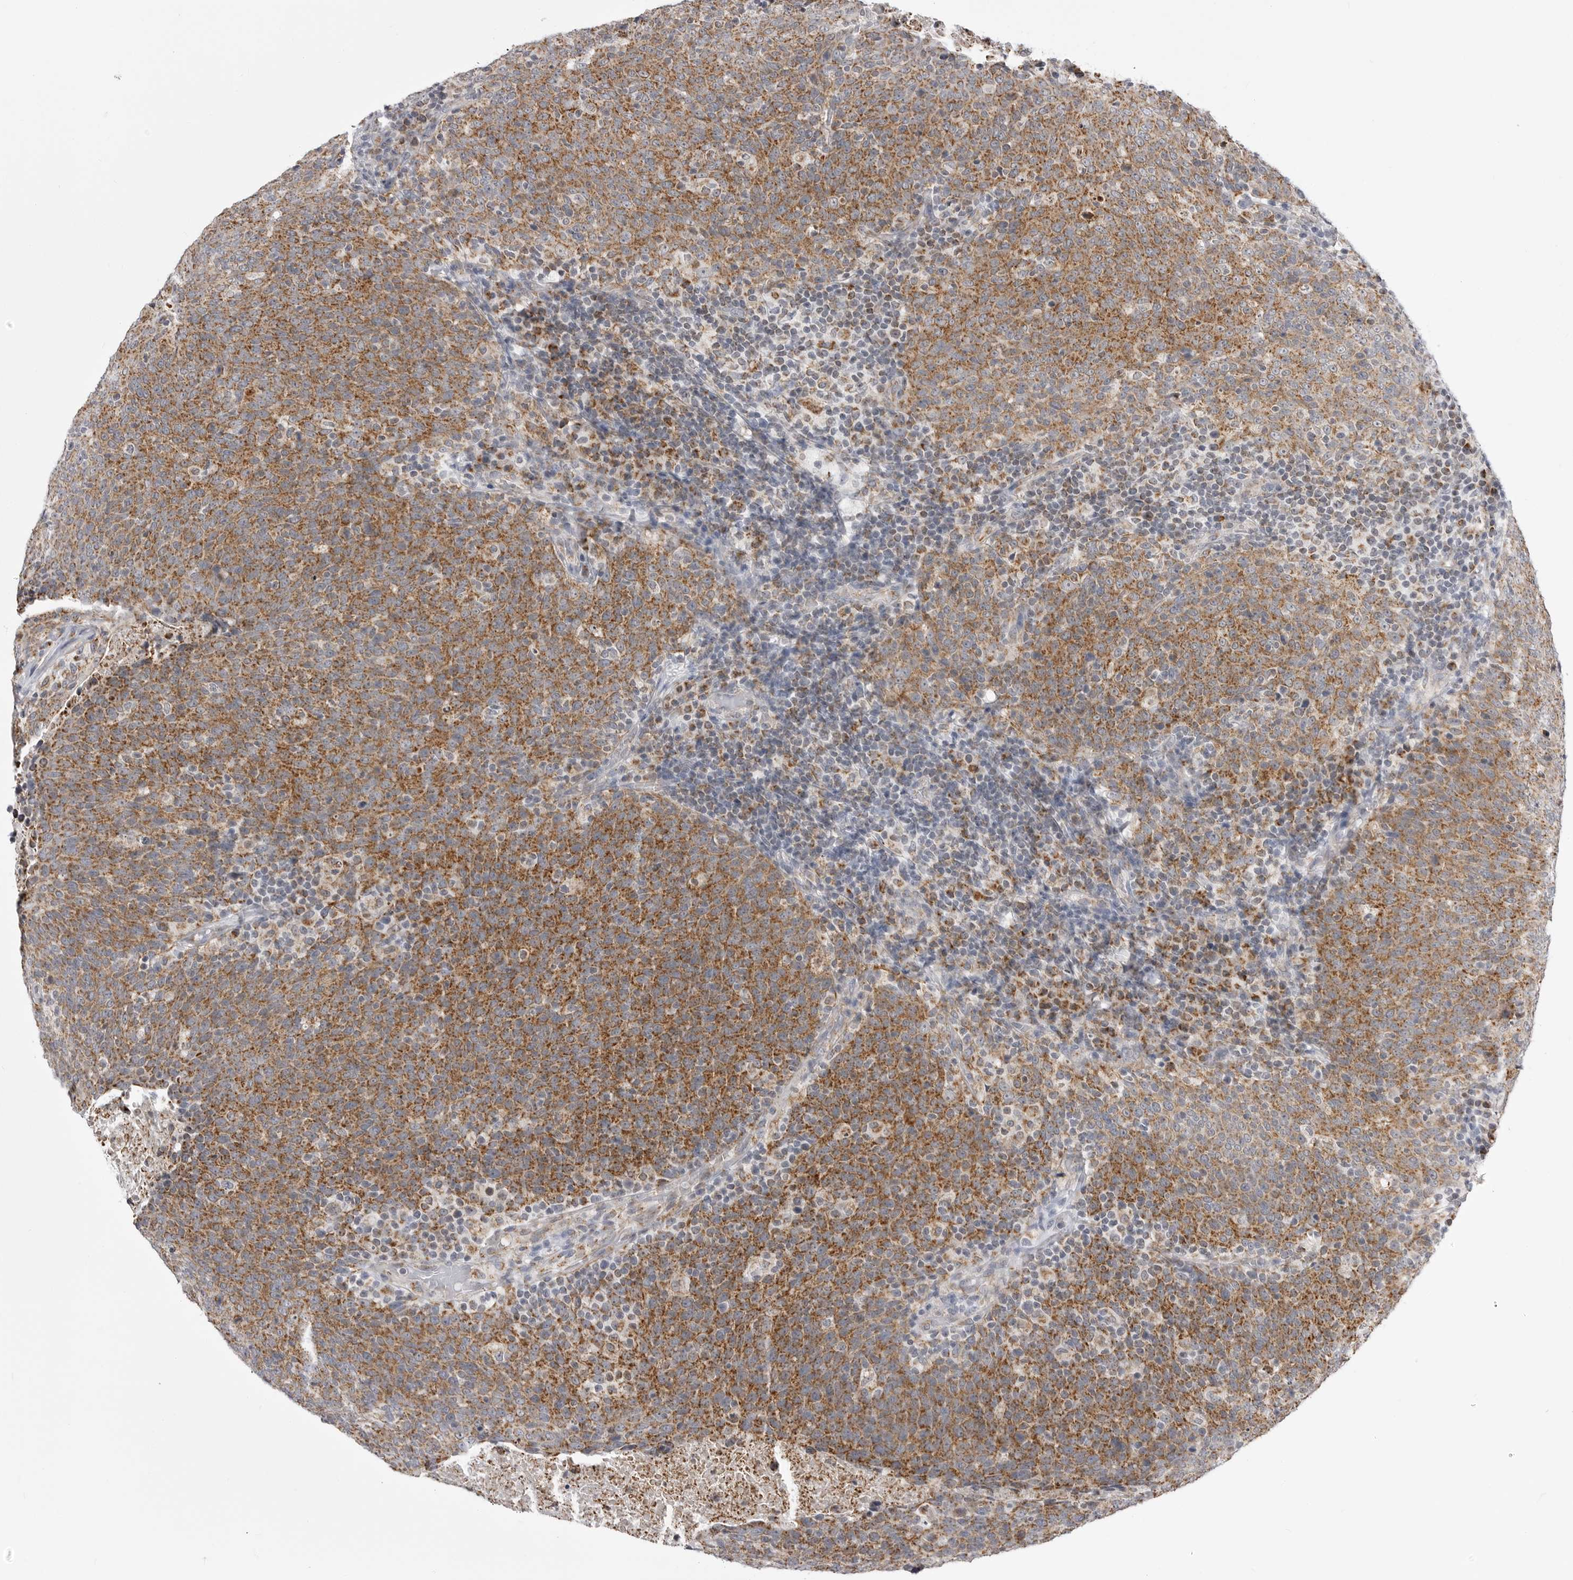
{"staining": {"intensity": "moderate", "quantity": ">75%", "location": "cytoplasmic/membranous"}, "tissue": "head and neck cancer", "cell_type": "Tumor cells", "image_type": "cancer", "snomed": [{"axis": "morphology", "description": "Squamous cell carcinoma, NOS"}, {"axis": "morphology", "description": "Squamous cell carcinoma, metastatic, NOS"}, {"axis": "topography", "description": "Lymph node"}, {"axis": "topography", "description": "Head-Neck"}], "caption": "Brown immunohistochemical staining in squamous cell carcinoma (head and neck) displays moderate cytoplasmic/membranous positivity in about >75% of tumor cells.", "gene": "FH", "patient": {"sex": "male", "age": 62}}